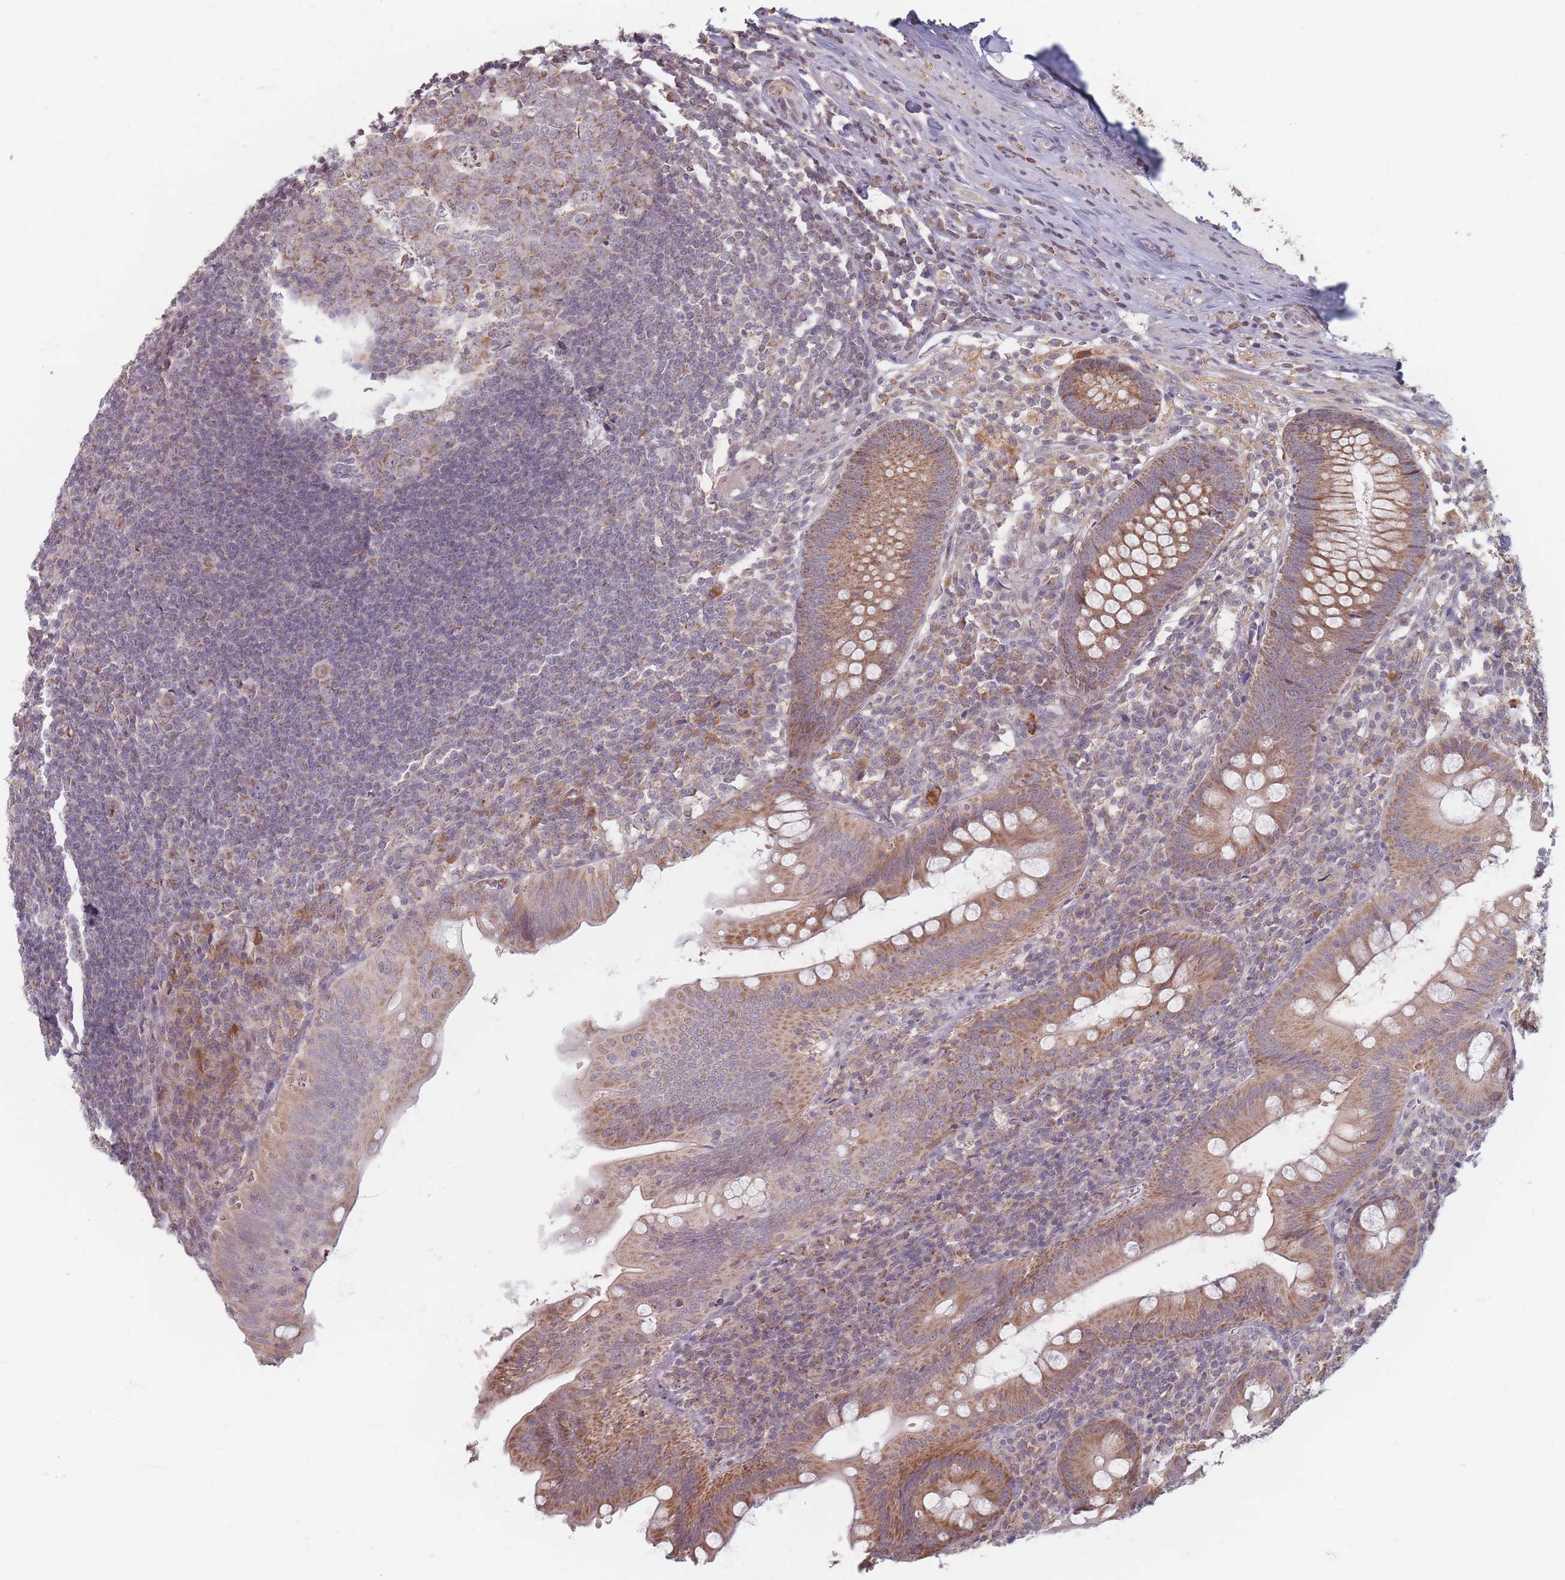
{"staining": {"intensity": "moderate", "quantity": ">75%", "location": "cytoplasmic/membranous"}, "tissue": "appendix", "cell_type": "Glandular cells", "image_type": "normal", "snomed": [{"axis": "morphology", "description": "Normal tissue, NOS"}, {"axis": "topography", "description": "Appendix"}], "caption": "DAB immunohistochemical staining of benign human appendix displays moderate cytoplasmic/membranous protein staining in approximately >75% of glandular cells.", "gene": "OR2M4", "patient": {"sex": "male", "age": 56}}